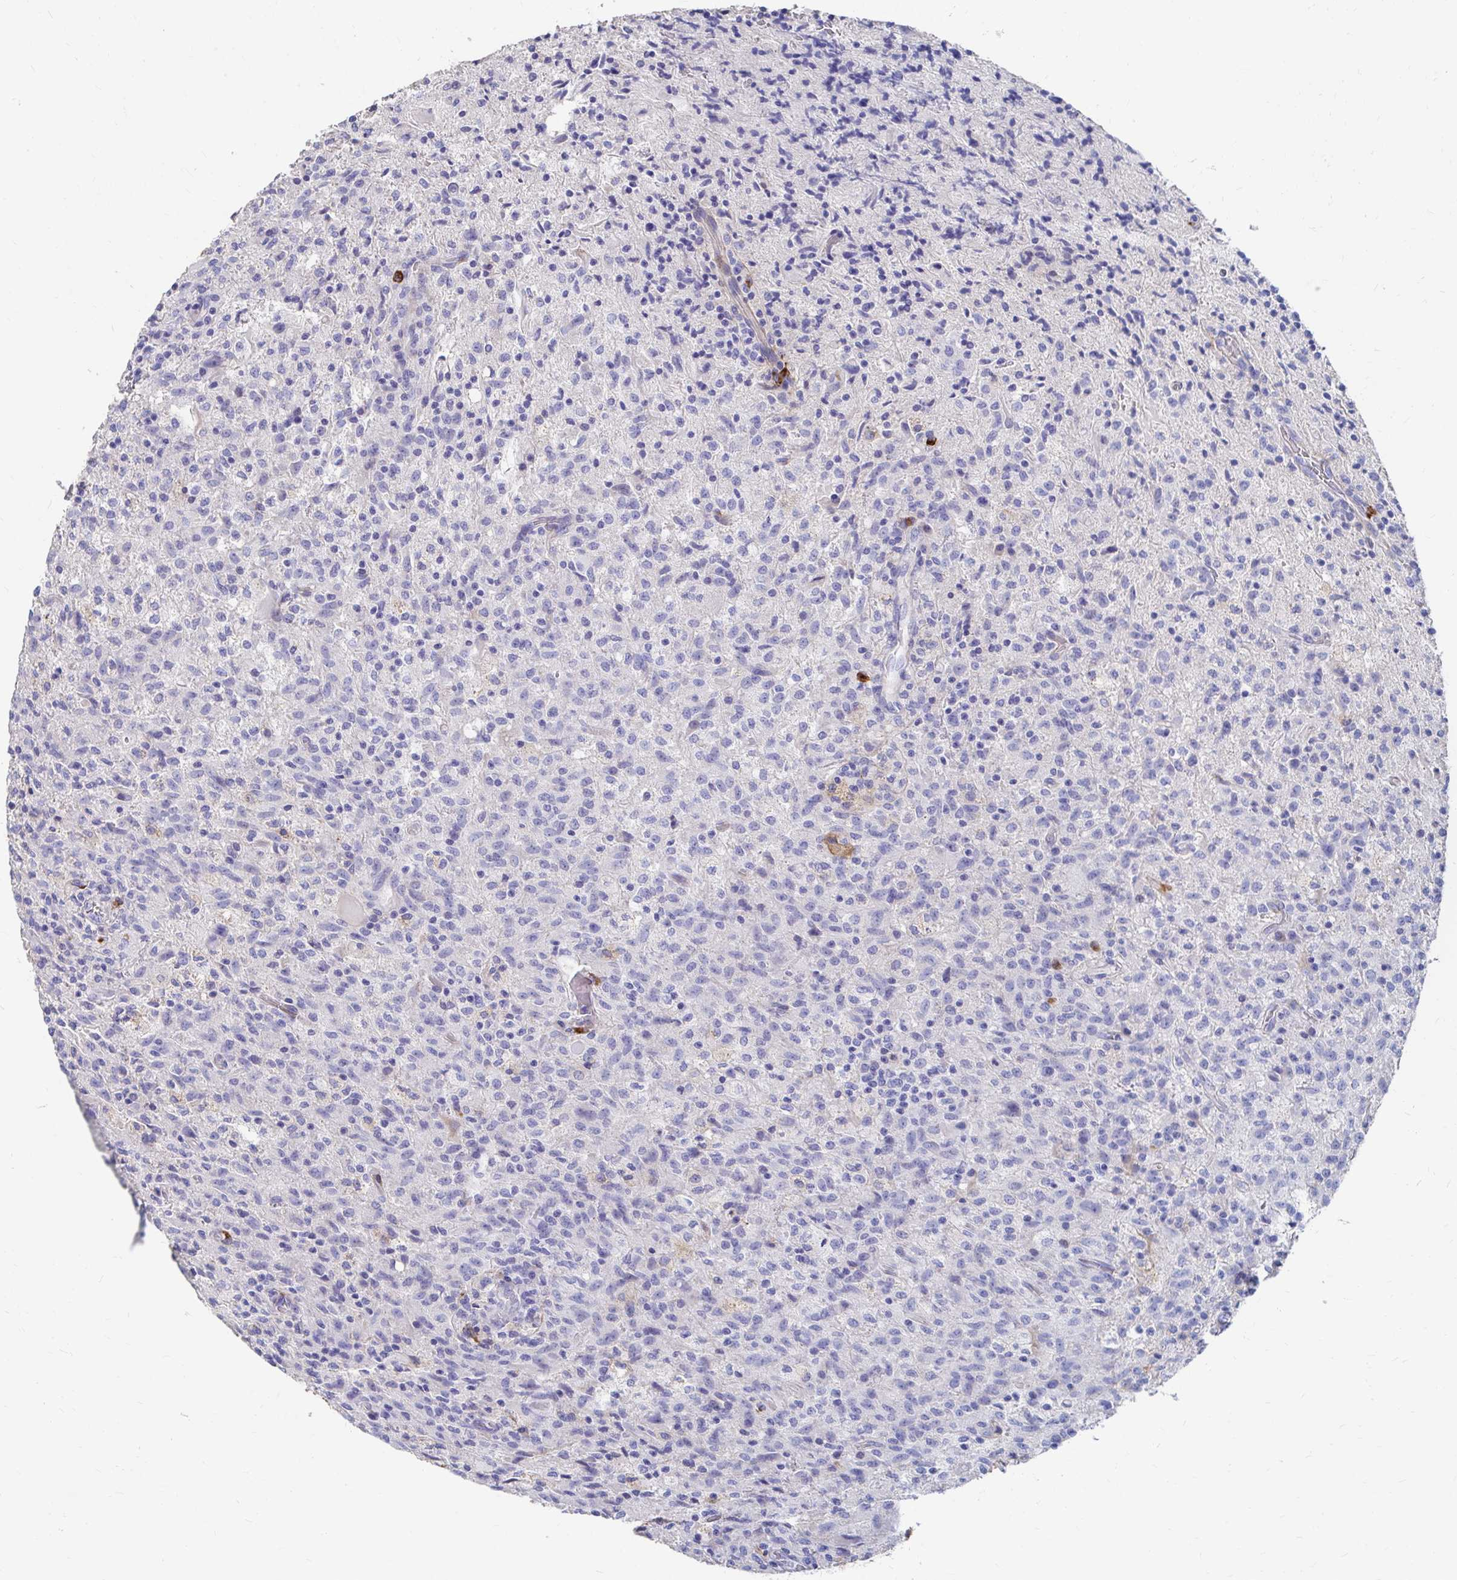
{"staining": {"intensity": "negative", "quantity": "none", "location": "none"}, "tissue": "glioma", "cell_type": "Tumor cells", "image_type": "cancer", "snomed": [{"axis": "morphology", "description": "Glioma, malignant, High grade"}, {"axis": "topography", "description": "Brain"}], "caption": "The IHC micrograph has no significant staining in tumor cells of malignant glioma (high-grade) tissue.", "gene": "LAMC3", "patient": {"sex": "male", "age": 68}}